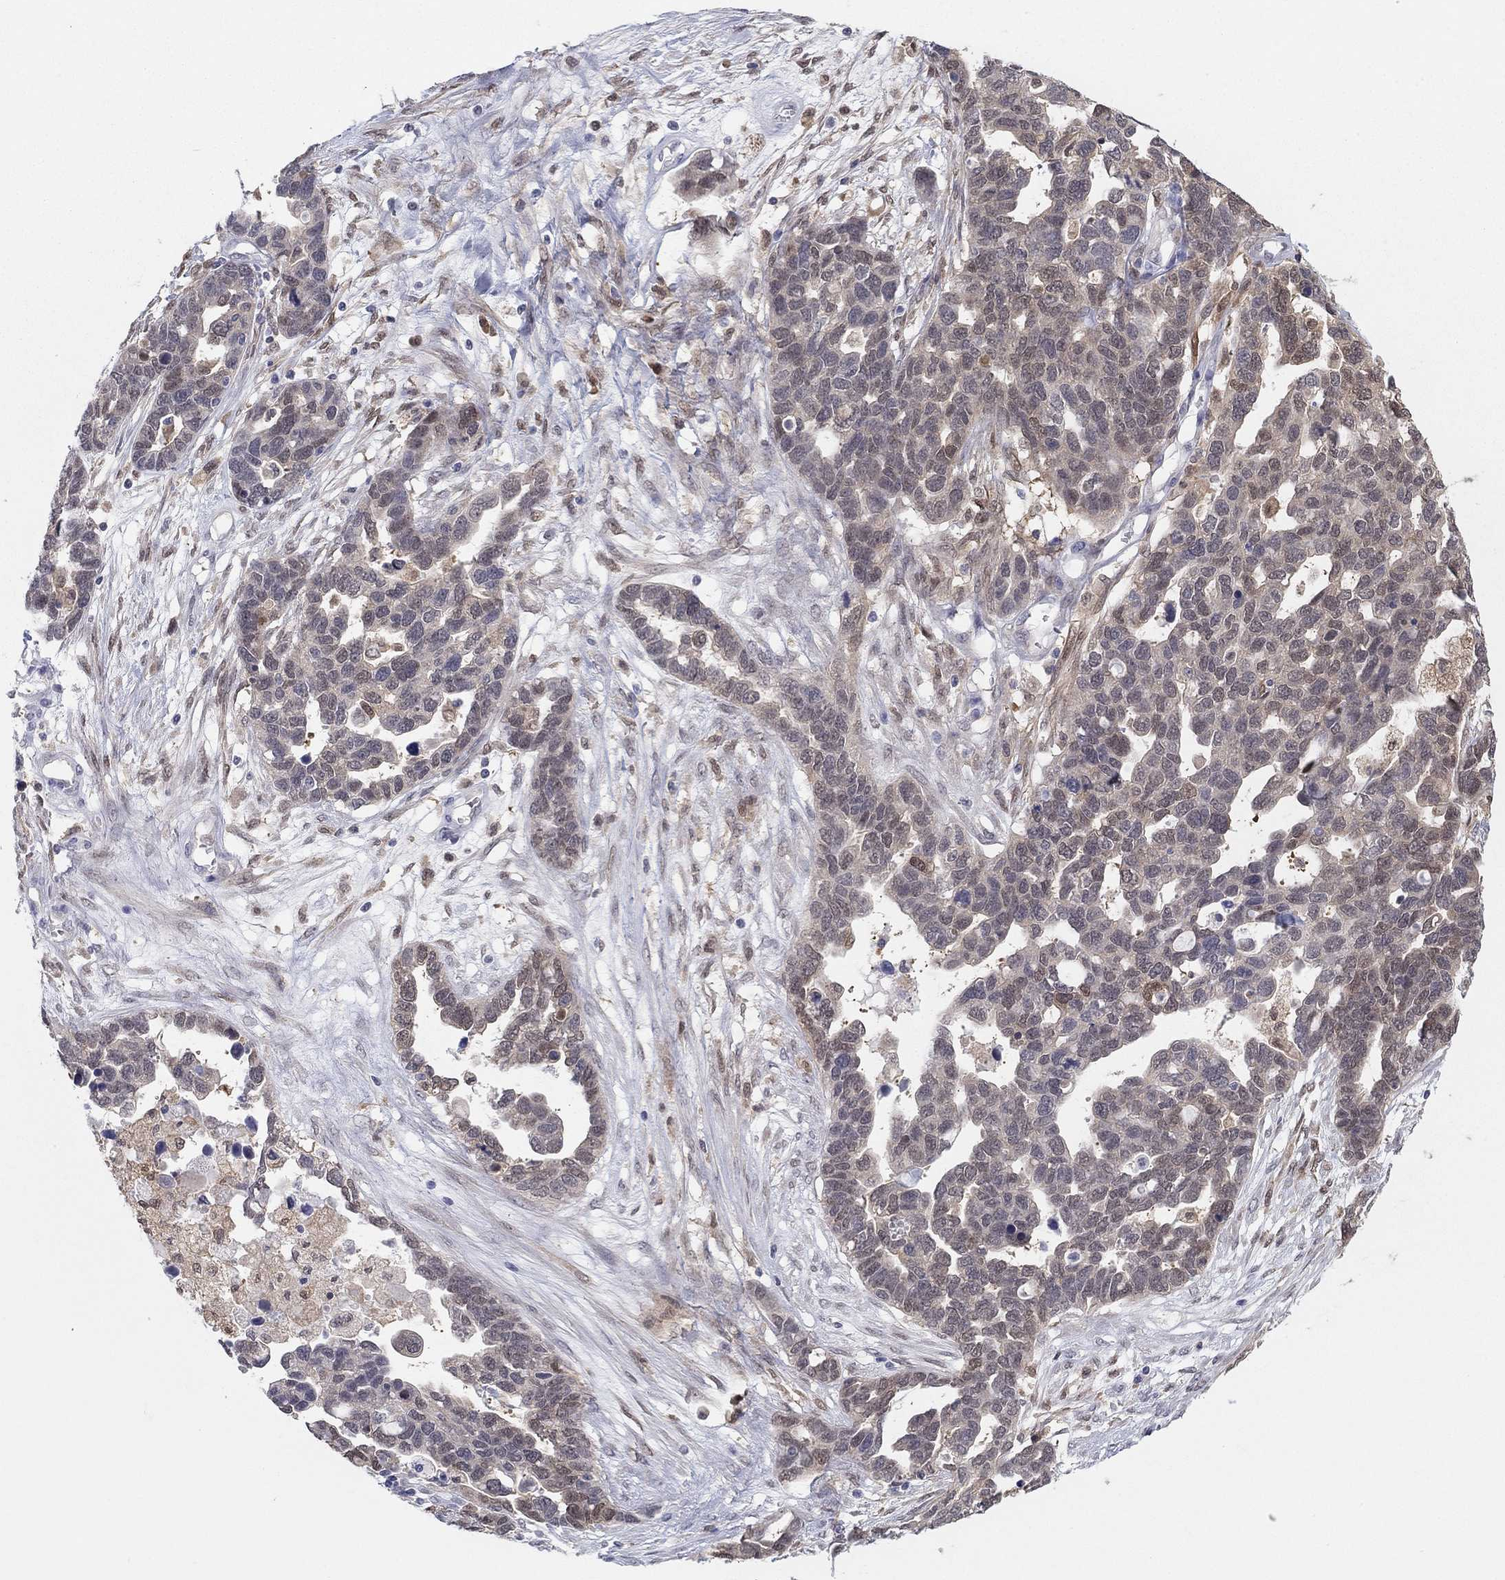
{"staining": {"intensity": "moderate", "quantity": "<25%", "location": "nuclear"}, "tissue": "ovarian cancer", "cell_type": "Tumor cells", "image_type": "cancer", "snomed": [{"axis": "morphology", "description": "Cystadenocarcinoma, serous, NOS"}, {"axis": "topography", "description": "Ovary"}], "caption": "Ovarian serous cystadenocarcinoma was stained to show a protein in brown. There is low levels of moderate nuclear expression in approximately <25% of tumor cells.", "gene": "PDXK", "patient": {"sex": "female", "age": 54}}